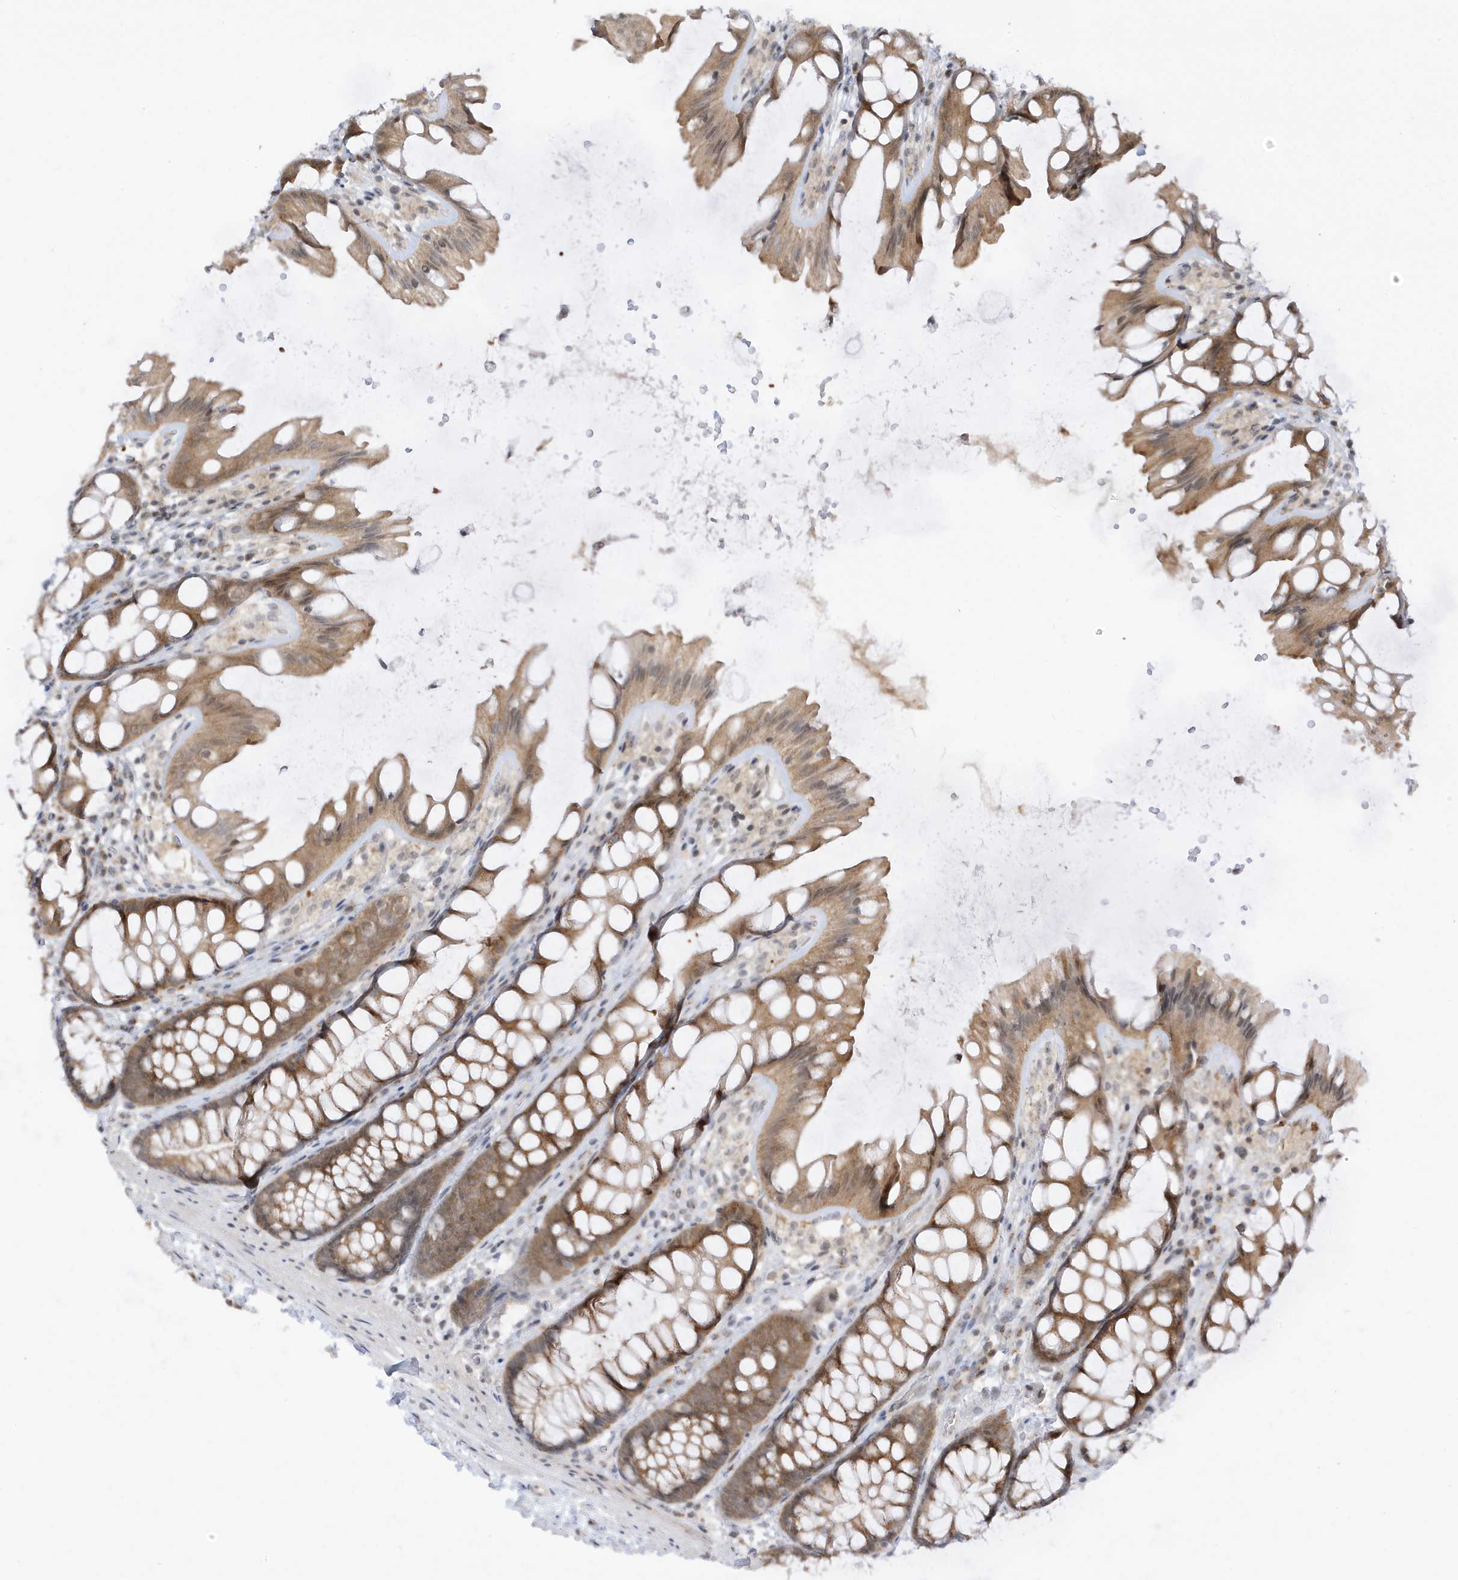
{"staining": {"intensity": "weak", "quantity": "25%-75%", "location": "cytoplasmic/membranous,nuclear"}, "tissue": "colon", "cell_type": "Endothelial cells", "image_type": "normal", "snomed": [{"axis": "morphology", "description": "Normal tissue, NOS"}, {"axis": "topography", "description": "Colon"}], "caption": "Human colon stained with a brown dye demonstrates weak cytoplasmic/membranous,nuclear positive expression in about 25%-75% of endothelial cells.", "gene": "TAB3", "patient": {"sex": "male", "age": 47}}